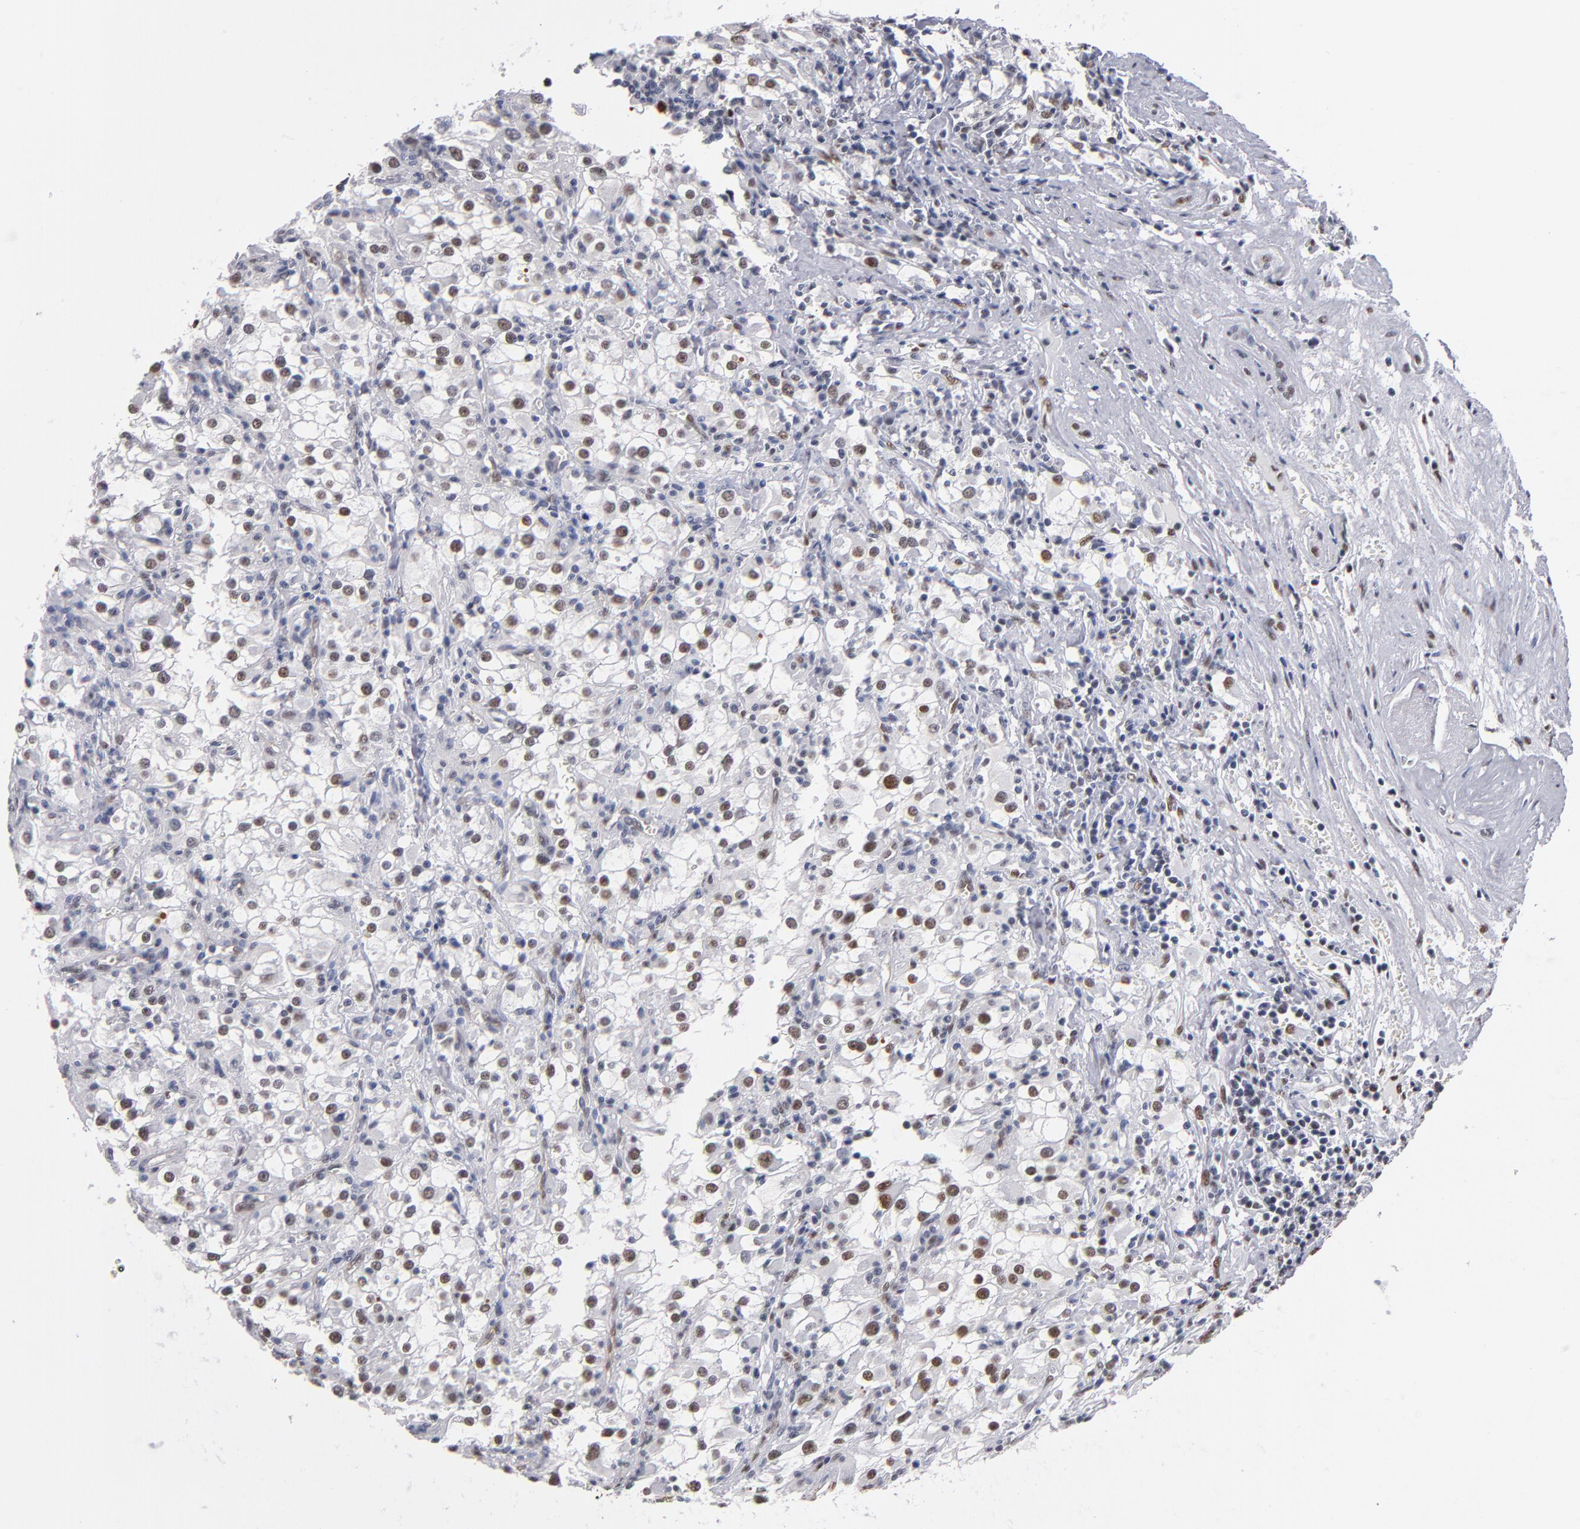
{"staining": {"intensity": "moderate", "quantity": "25%-75%", "location": "nuclear"}, "tissue": "renal cancer", "cell_type": "Tumor cells", "image_type": "cancer", "snomed": [{"axis": "morphology", "description": "Adenocarcinoma, NOS"}, {"axis": "topography", "description": "Kidney"}], "caption": "A brown stain labels moderate nuclear staining of a protein in renal cancer tumor cells.", "gene": "MN1", "patient": {"sex": "female", "age": 52}}